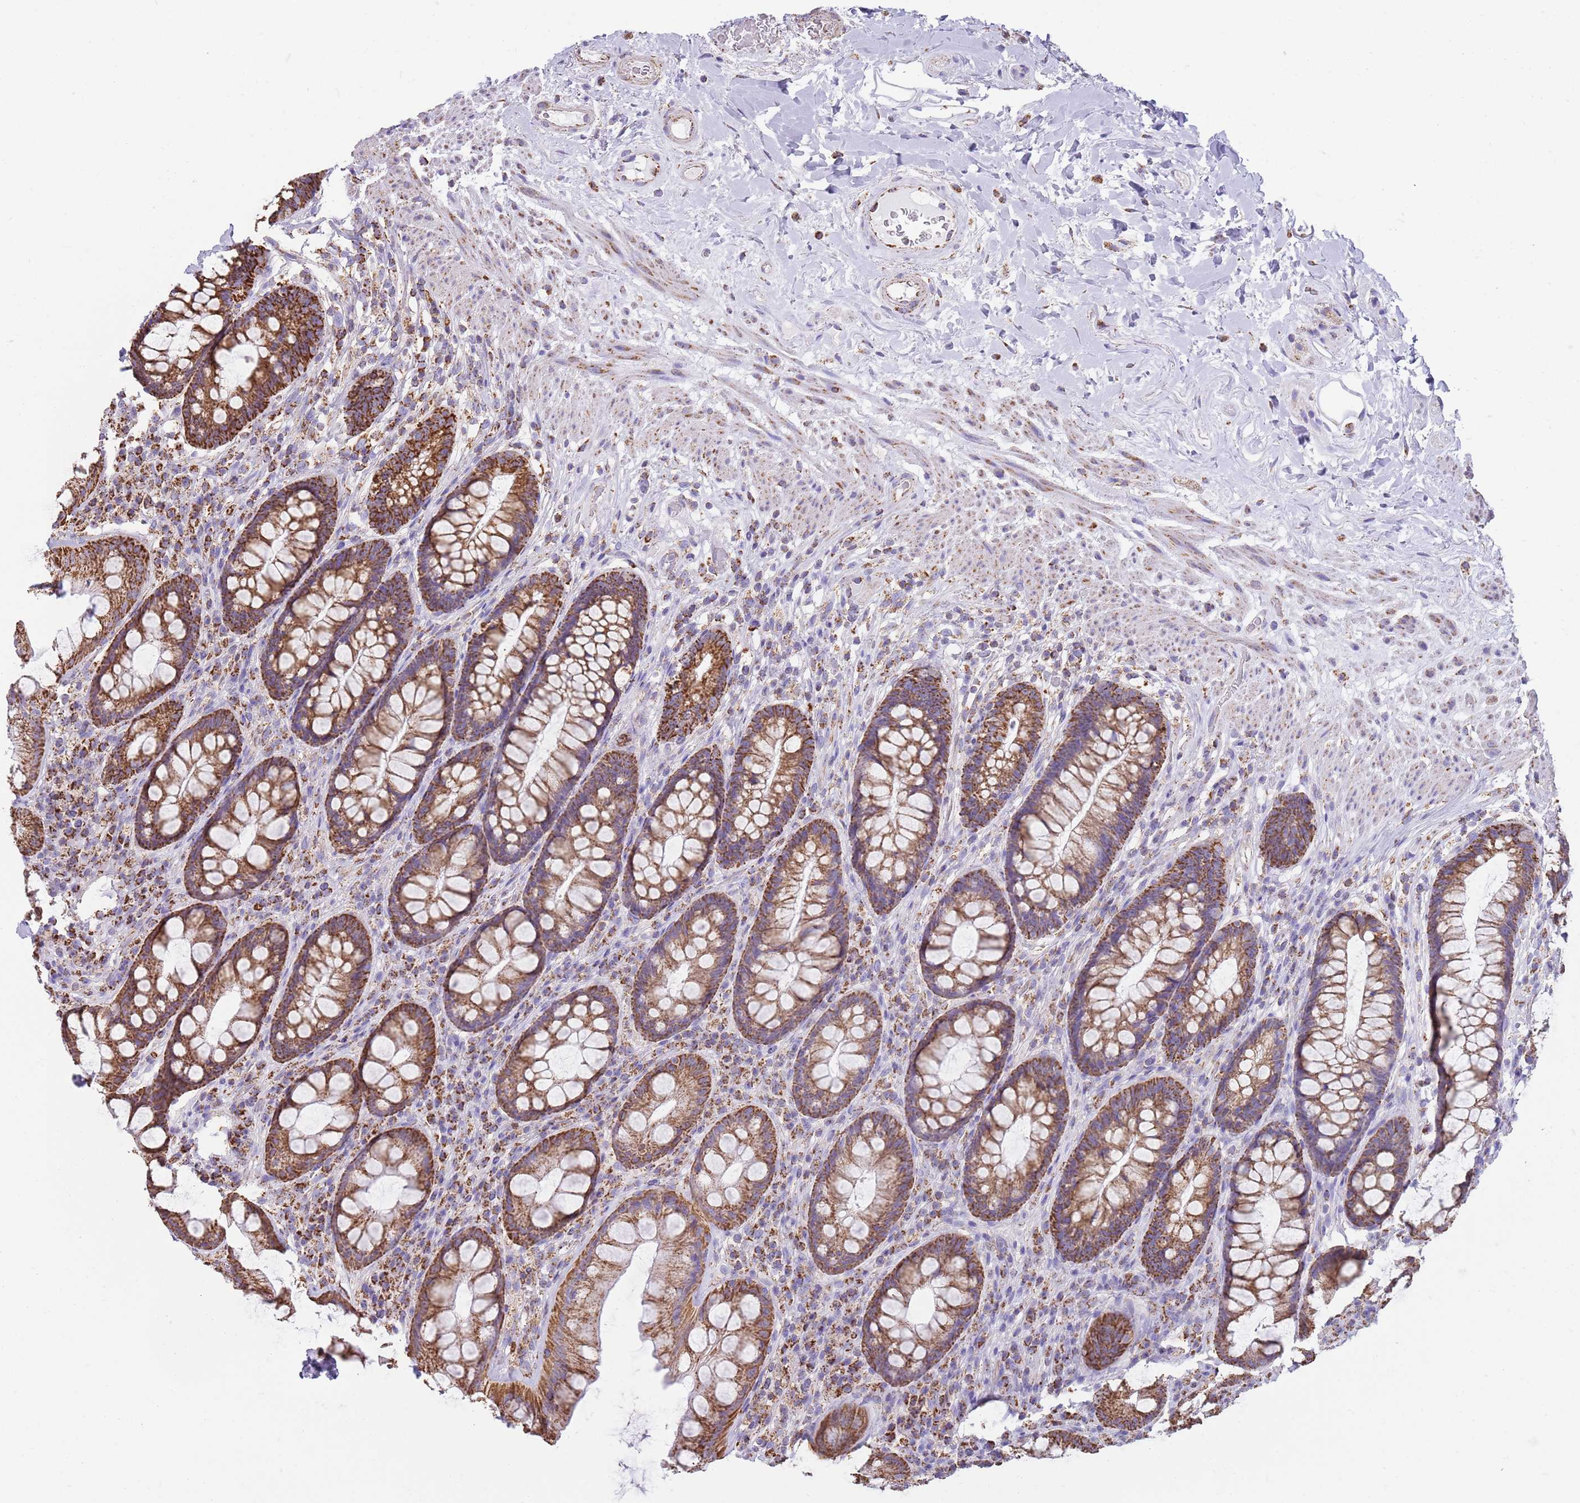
{"staining": {"intensity": "strong", "quantity": ">75%", "location": "cytoplasmic/membranous"}, "tissue": "rectum", "cell_type": "Glandular cells", "image_type": "normal", "snomed": [{"axis": "morphology", "description": "Normal tissue, NOS"}, {"axis": "topography", "description": "Rectum"}], "caption": "IHC (DAB) staining of benign human rectum exhibits strong cytoplasmic/membranous protein staining in approximately >75% of glandular cells.", "gene": "TTLL1", "patient": {"sex": "male", "age": 74}}